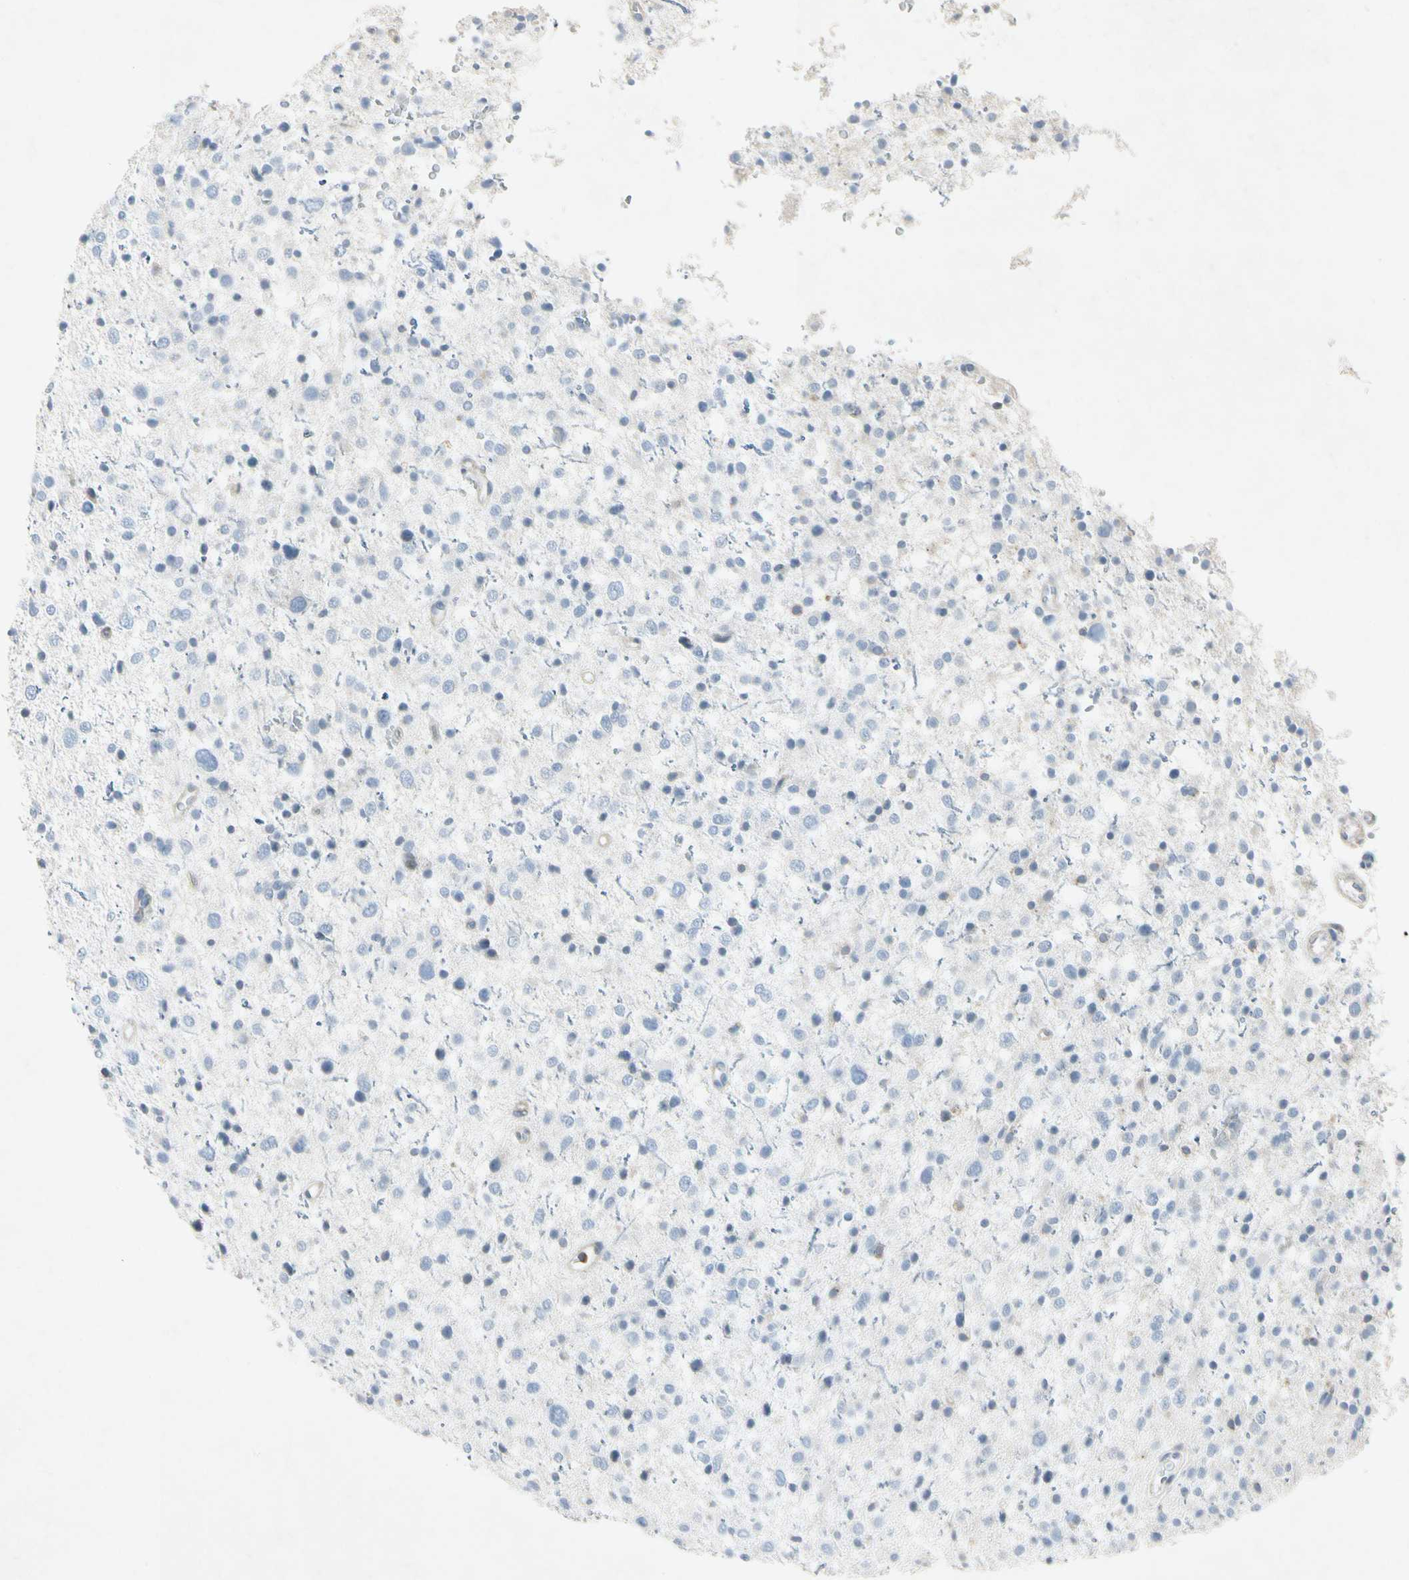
{"staining": {"intensity": "negative", "quantity": "none", "location": "none"}, "tissue": "glioma", "cell_type": "Tumor cells", "image_type": "cancer", "snomed": [{"axis": "morphology", "description": "Glioma, malignant, Low grade"}, {"axis": "topography", "description": "Brain"}], "caption": "Micrograph shows no protein staining in tumor cells of glioma tissue. The staining is performed using DAB brown chromogen with nuclei counter-stained in using hematoxylin.", "gene": "TEK", "patient": {"sex": "female", "age": 37}}